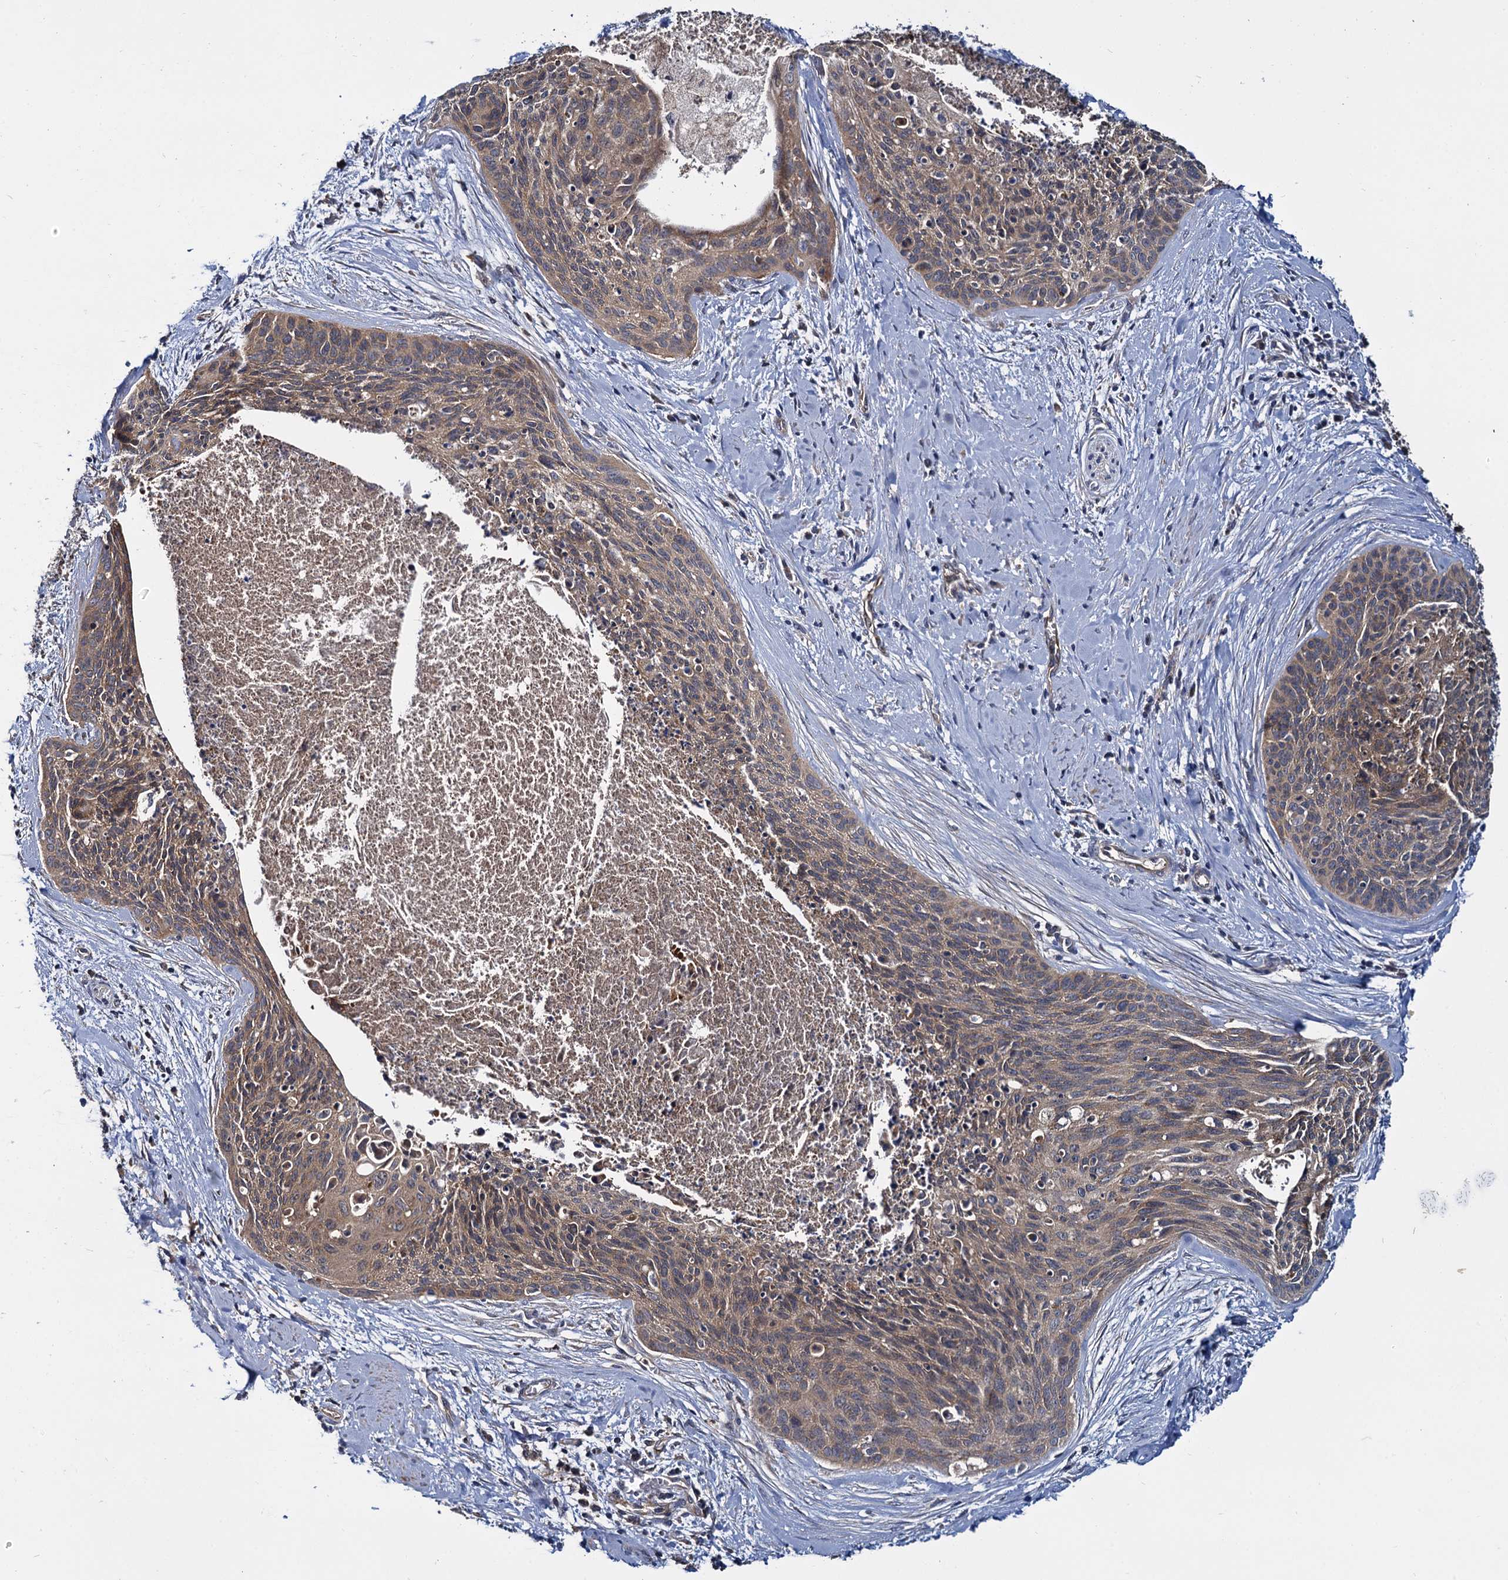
{"staining": {"intensity": "moderate", "quantity": ">75%", "location": "cytoplasmic/membranous"}, "tissue": "cervical cancer", "cell_type": "Tumor cells", "image_type": "cancer", "snomed": [{"axis": "morphology", "description": "Squamous cell carcinoma, NOS"}, {"axis": "topography", "description": "Cervix"}], "caption": "A brown stain labels moderate cytoplasmic/membranous expression of a protein in cervical squamous cell carcinoma tumor cells. (IHC, brightfield microscopy, high magnification).", "gene": "CEP192", "patient": {"sex": "female", "age": 55}}